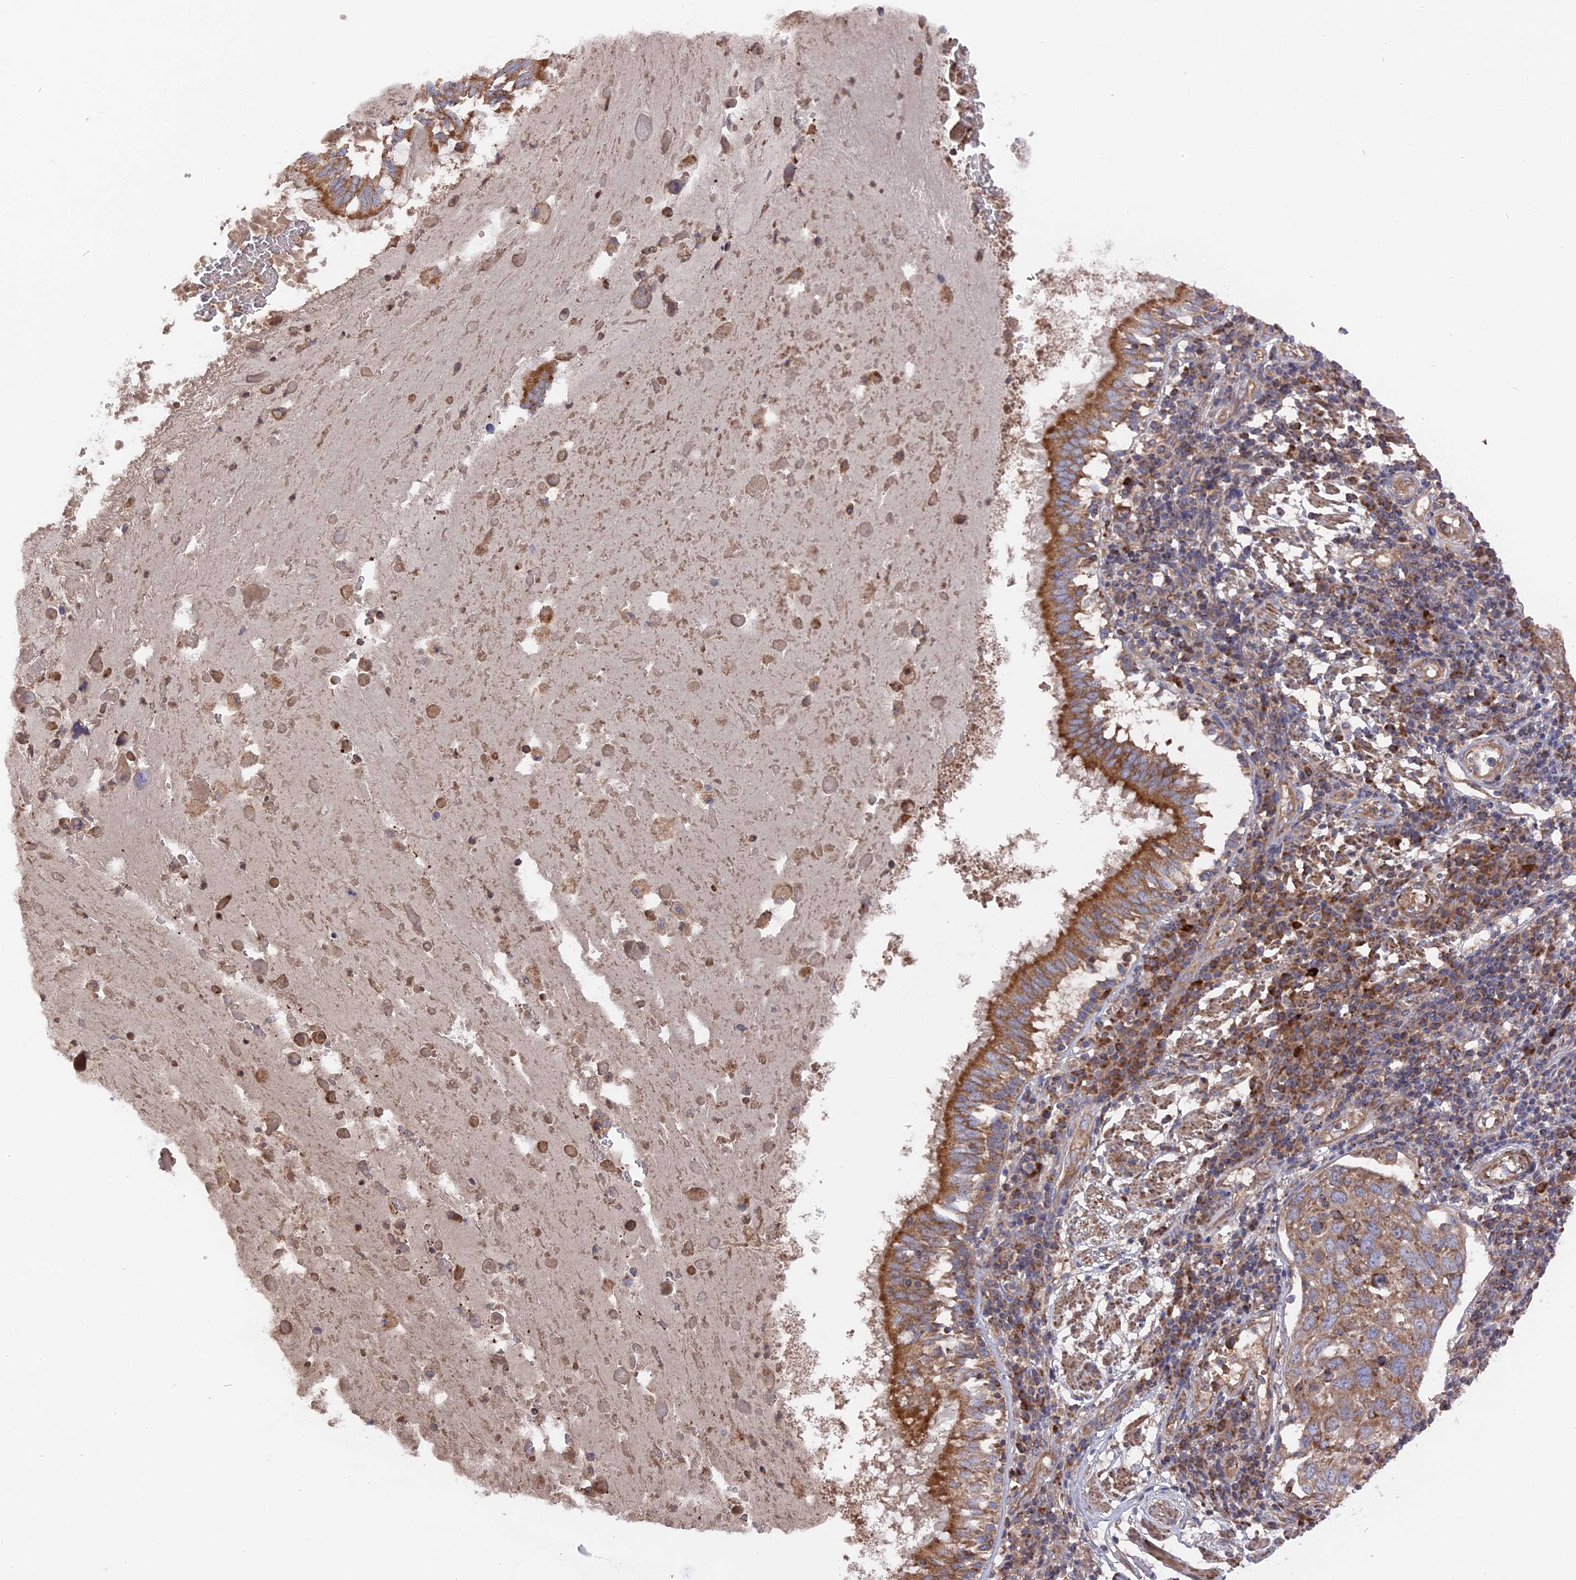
{"staining": {"intensity": "weak", "quantity": ">75%", "location": "cytoplasmic/membranous"}, "tissue": "lung cancer", "cell_type": "Tumor cells", "image_type": "cancer", "snomed": [{"axis": "morphology", "description": "Squamous cell carcinoma, NOS"}, {"axis": "topography", "description": "Lung"}], "caption": "Squamous cell carcinoma (lung) was stained to show a protein in brown. There is low levels of weak cytoplasmic/membranous expression in approximately >75% of tumor cells.", "gene": "TELO2", "patient": {"sex": "male", "age": 65}}